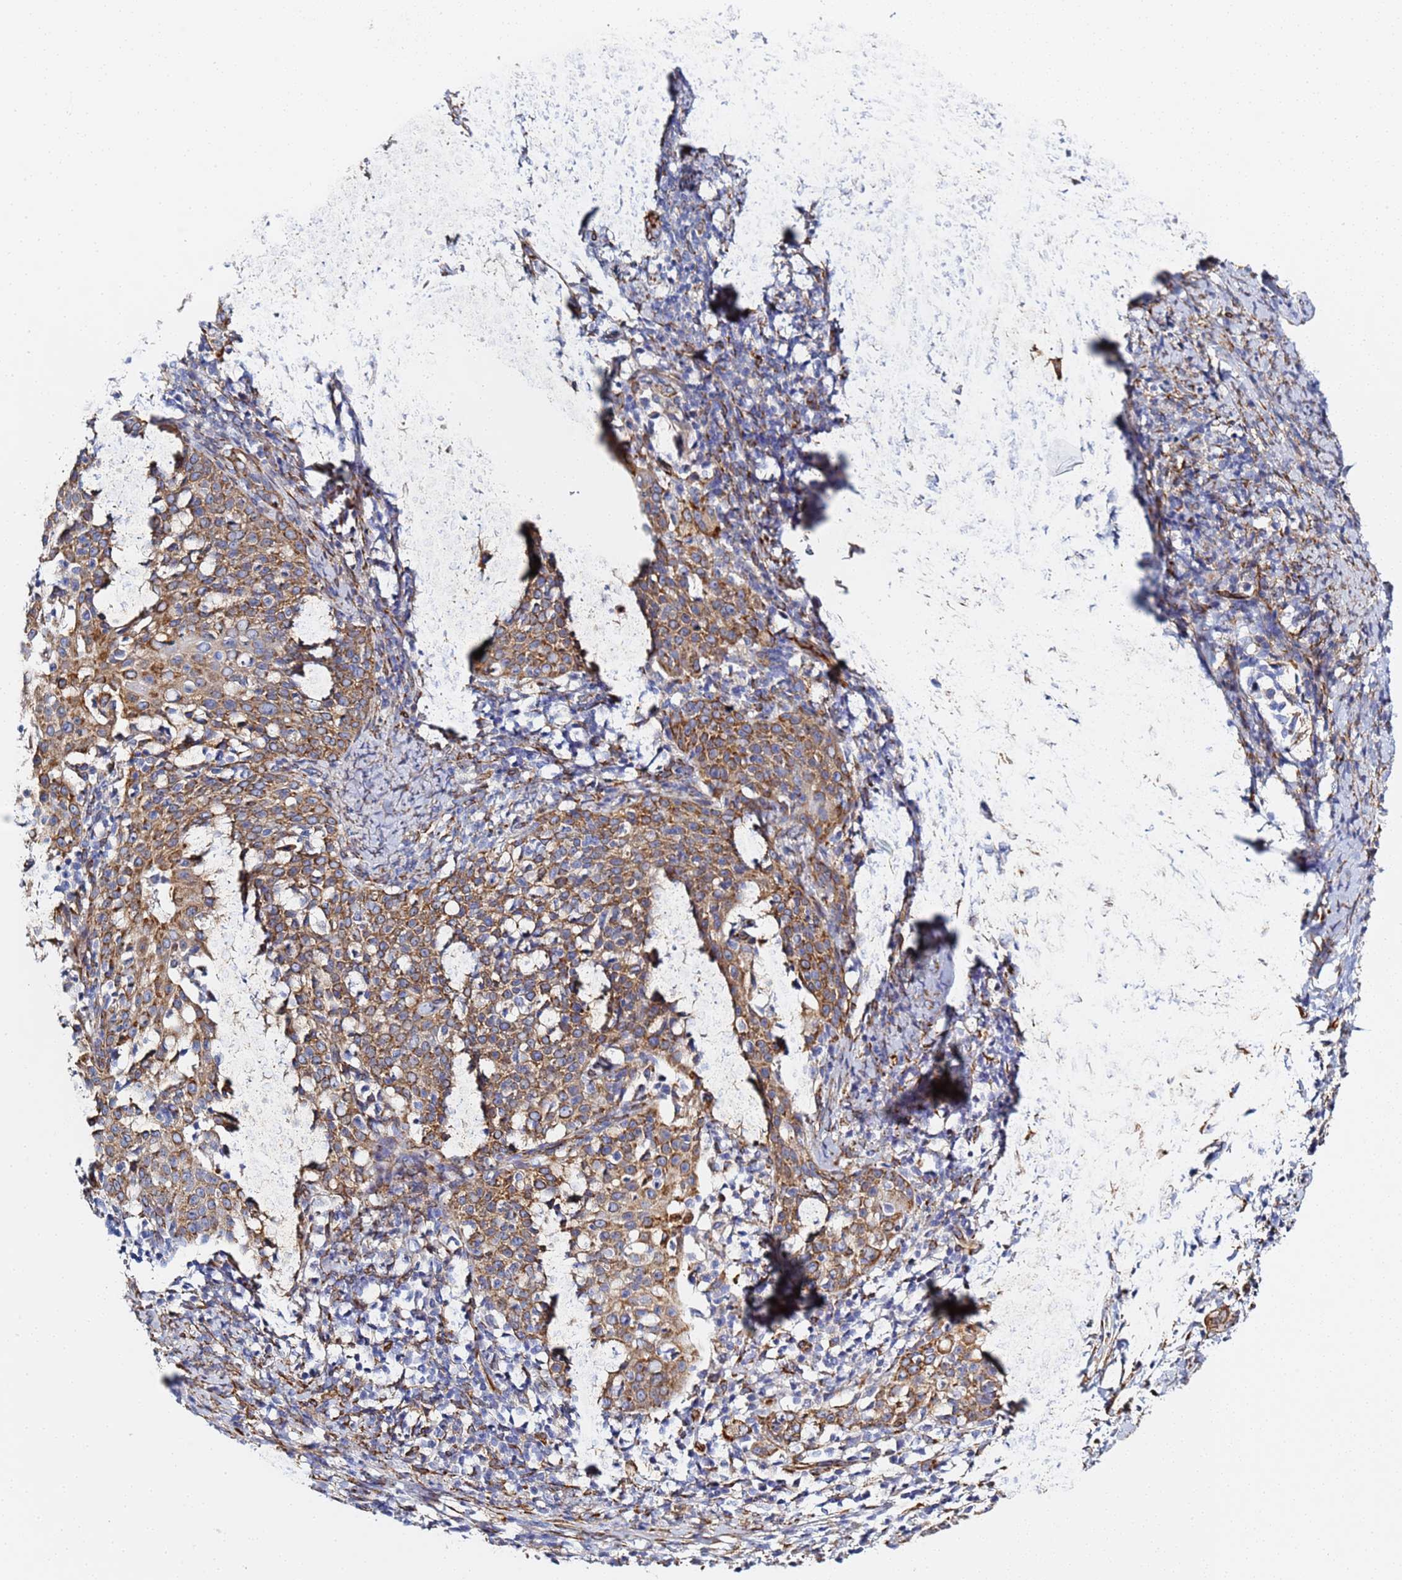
{"staining": {"intensity": "moderate", "quantity": "25%-75%", "location": "cytoplasmic/membranous"}, "tissue": "cervical cancer", "cell_type": "Tumor cells", "image_type": "cancer", "snomed": [{"axis": "morphology", "description": "Squamous cell carcinoma, NOS"}, {"axis": "topography", "description": "Cervix"}], "caption": "Brown immunohistochemical staining in human cervical cancer displays moderate cytoplasmic/membranous positivity in about 25%-75% of tumor cells. The staining is performed using DAB brown chromogen to label protein expression. The nuclei are counter-stained blue using hematoxylin.", "gene": "GDAP2", "patient": {"sex": "female", "age": 57}}